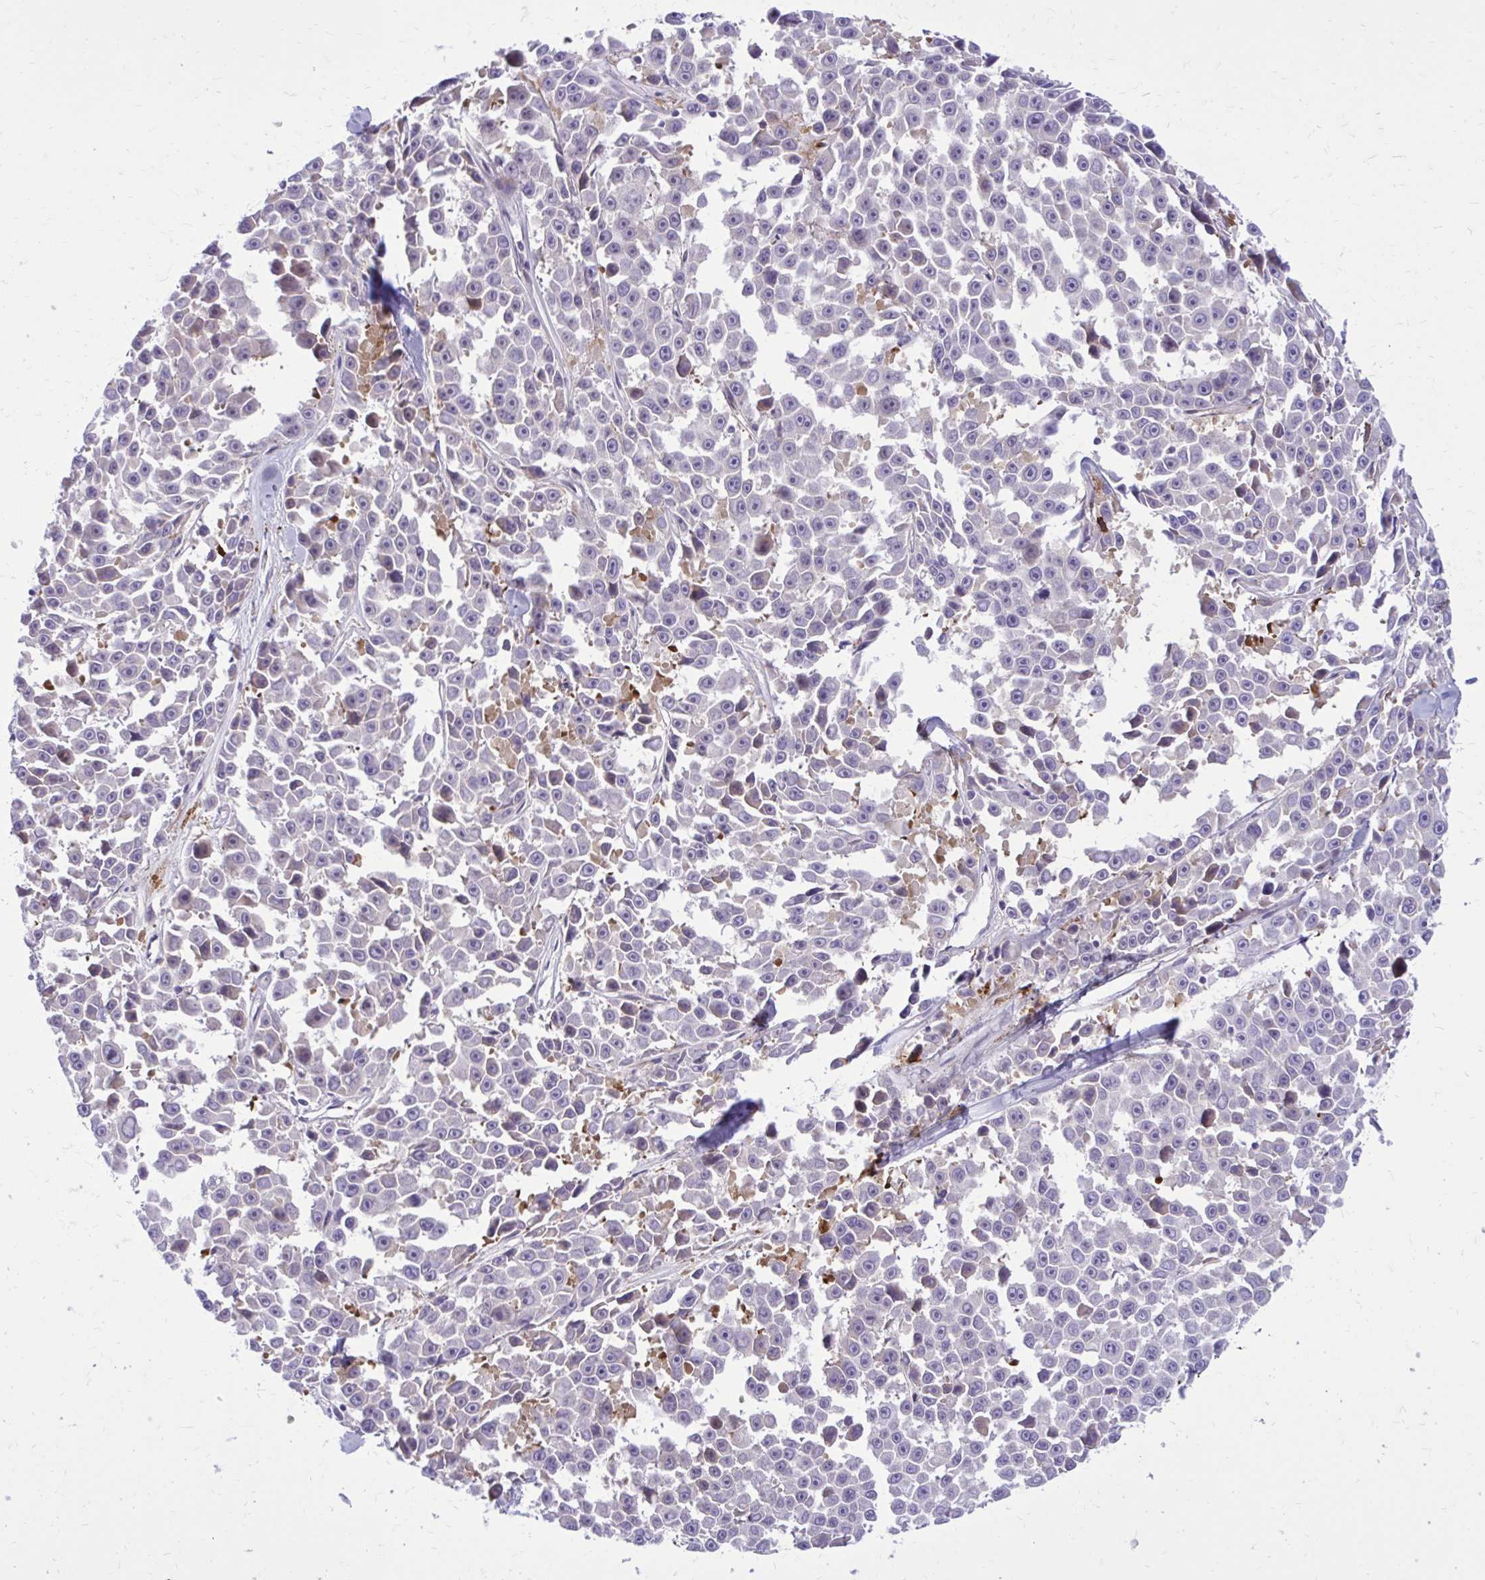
{"staining": {"intensity": "moderate", "quantity": "<25%", "location": "cytoplasmic/membranous"}, "tissue": "melanoma", "cell_type": "Tumor cells", "image_type": "cancer", "snomed": [{"axis": "morphology", "description": "Malignant melanoma, NOS"}, {"axis": "topography", "description": "Skin"}], "caption": "This is an image of immunohistochemistry (IHC) staining of melanoma, which shows moderate staining in the cytoplasmic/membranous of tumor cells.", "gene": "BEND5", "patient": {"sex": "female", "age": 66}}